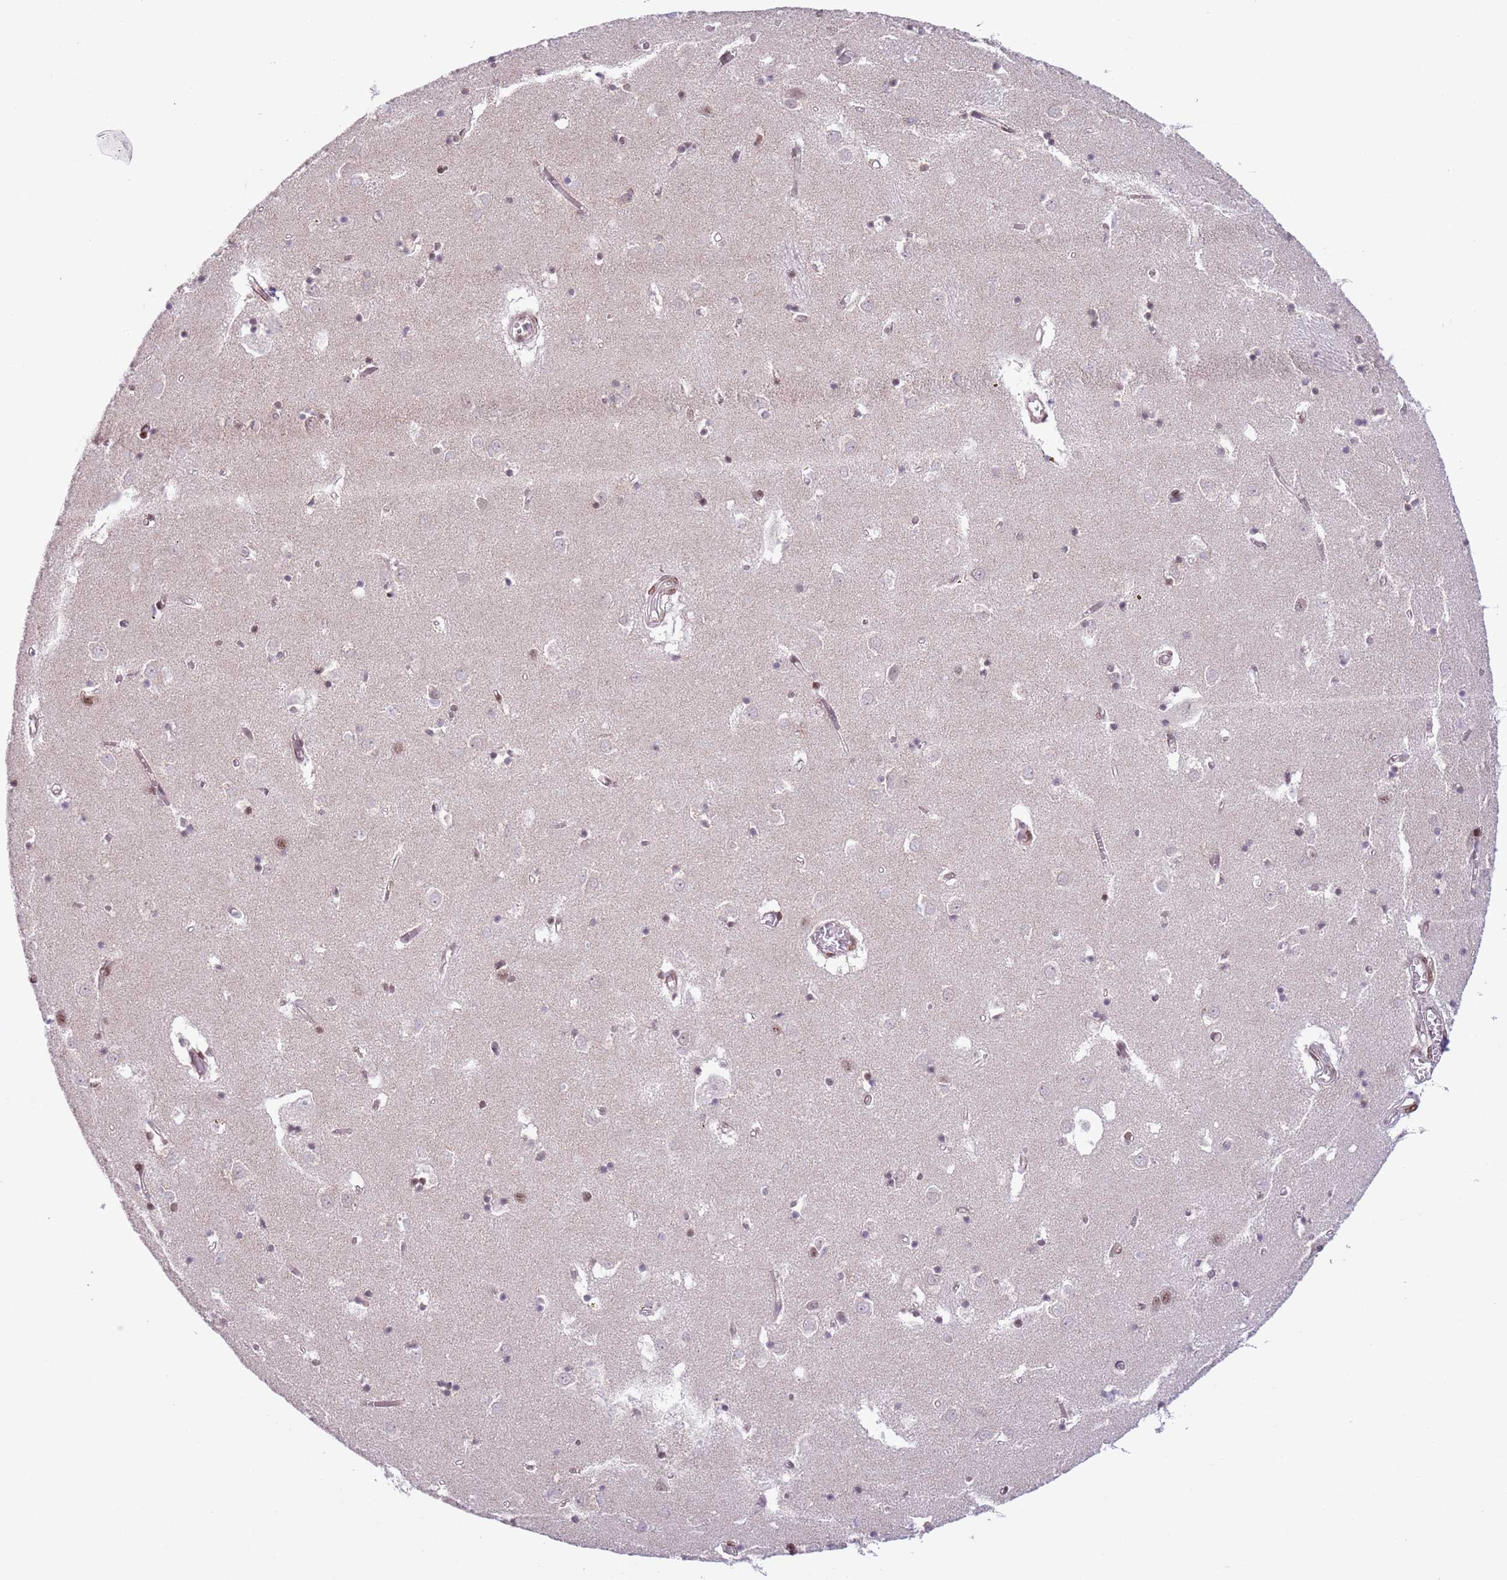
{"staining": {"intensity": "weak", "quantity": "<25%", "location": "nuclear"}, "tissue": "caudate", "cell_type": "Glial cells", "image_type": "normal", "snomed": [{"axis": "morphology", "description": "Normal tissue, NOS"}, {"axis": "topography", "description": "Lateral ventricle wall"}], "caption": "This is a histopathology image of immunohistochemistry (IHC) staining of benign caudate, which shows no expression in glial cells. (DAB (3,3'-diaminobenzidine) IHC with hematoxylin counter stain).", "gene": "SIPA1L3", "patient": {"sex": "male", "age": 70}}